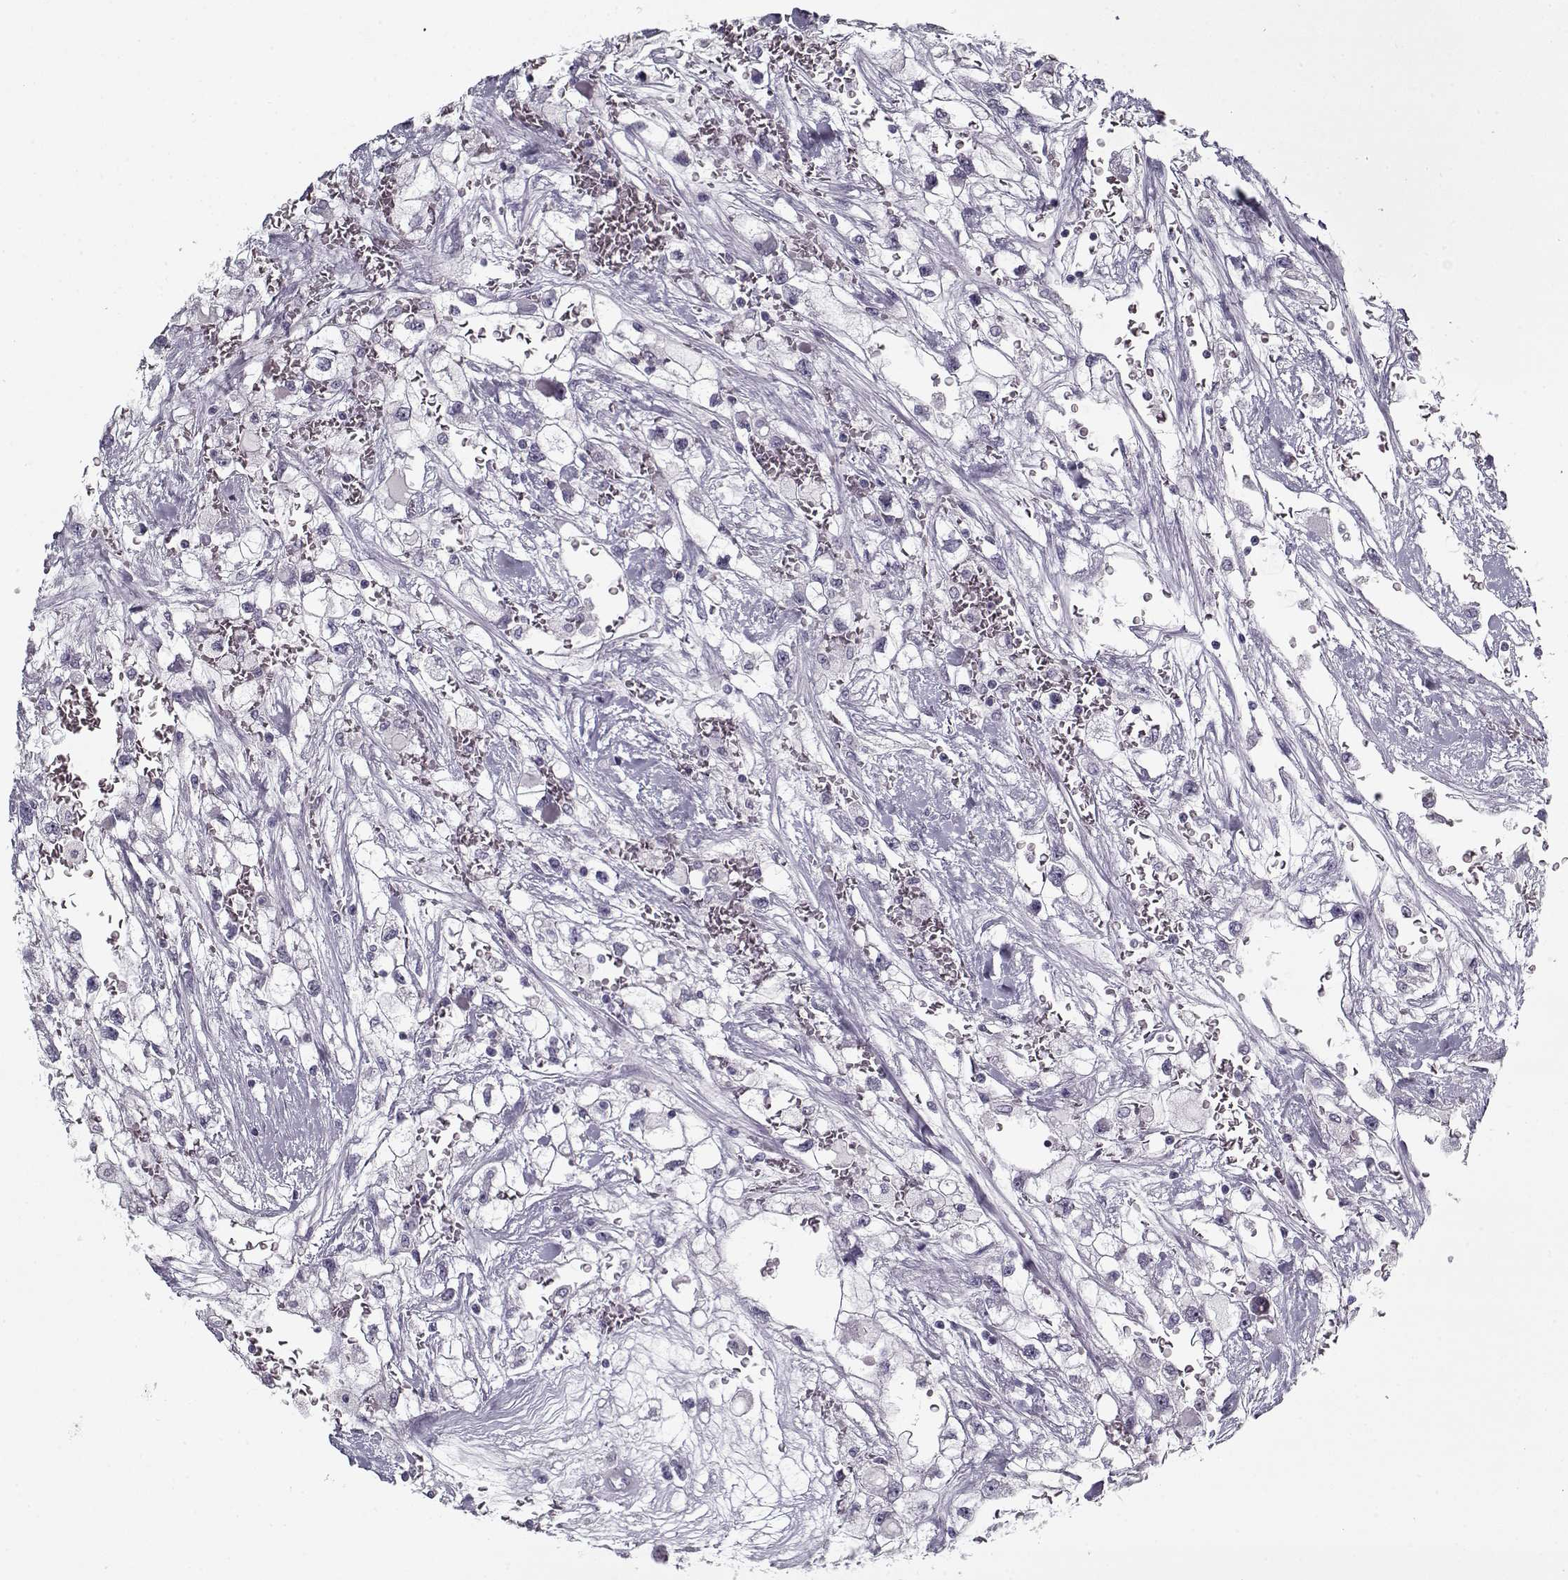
{"staining": {"intensity": "negative", "quantity": "none", "location": "none"}, "tissue": "renal cancer", "cell_type": "Tumor cells", "image_type": "cancer", "snomed": [{"axis": "morphology", "description": "Adenocarcinoma, NOS"}, {"axis": "topography", "description": "Kidney"}], "caption": "There is no significant positivity in tumor cells of adenocarcinoma (renal).", "gene": "RNF32", "patient": {"sex": "male", "age": 59}}